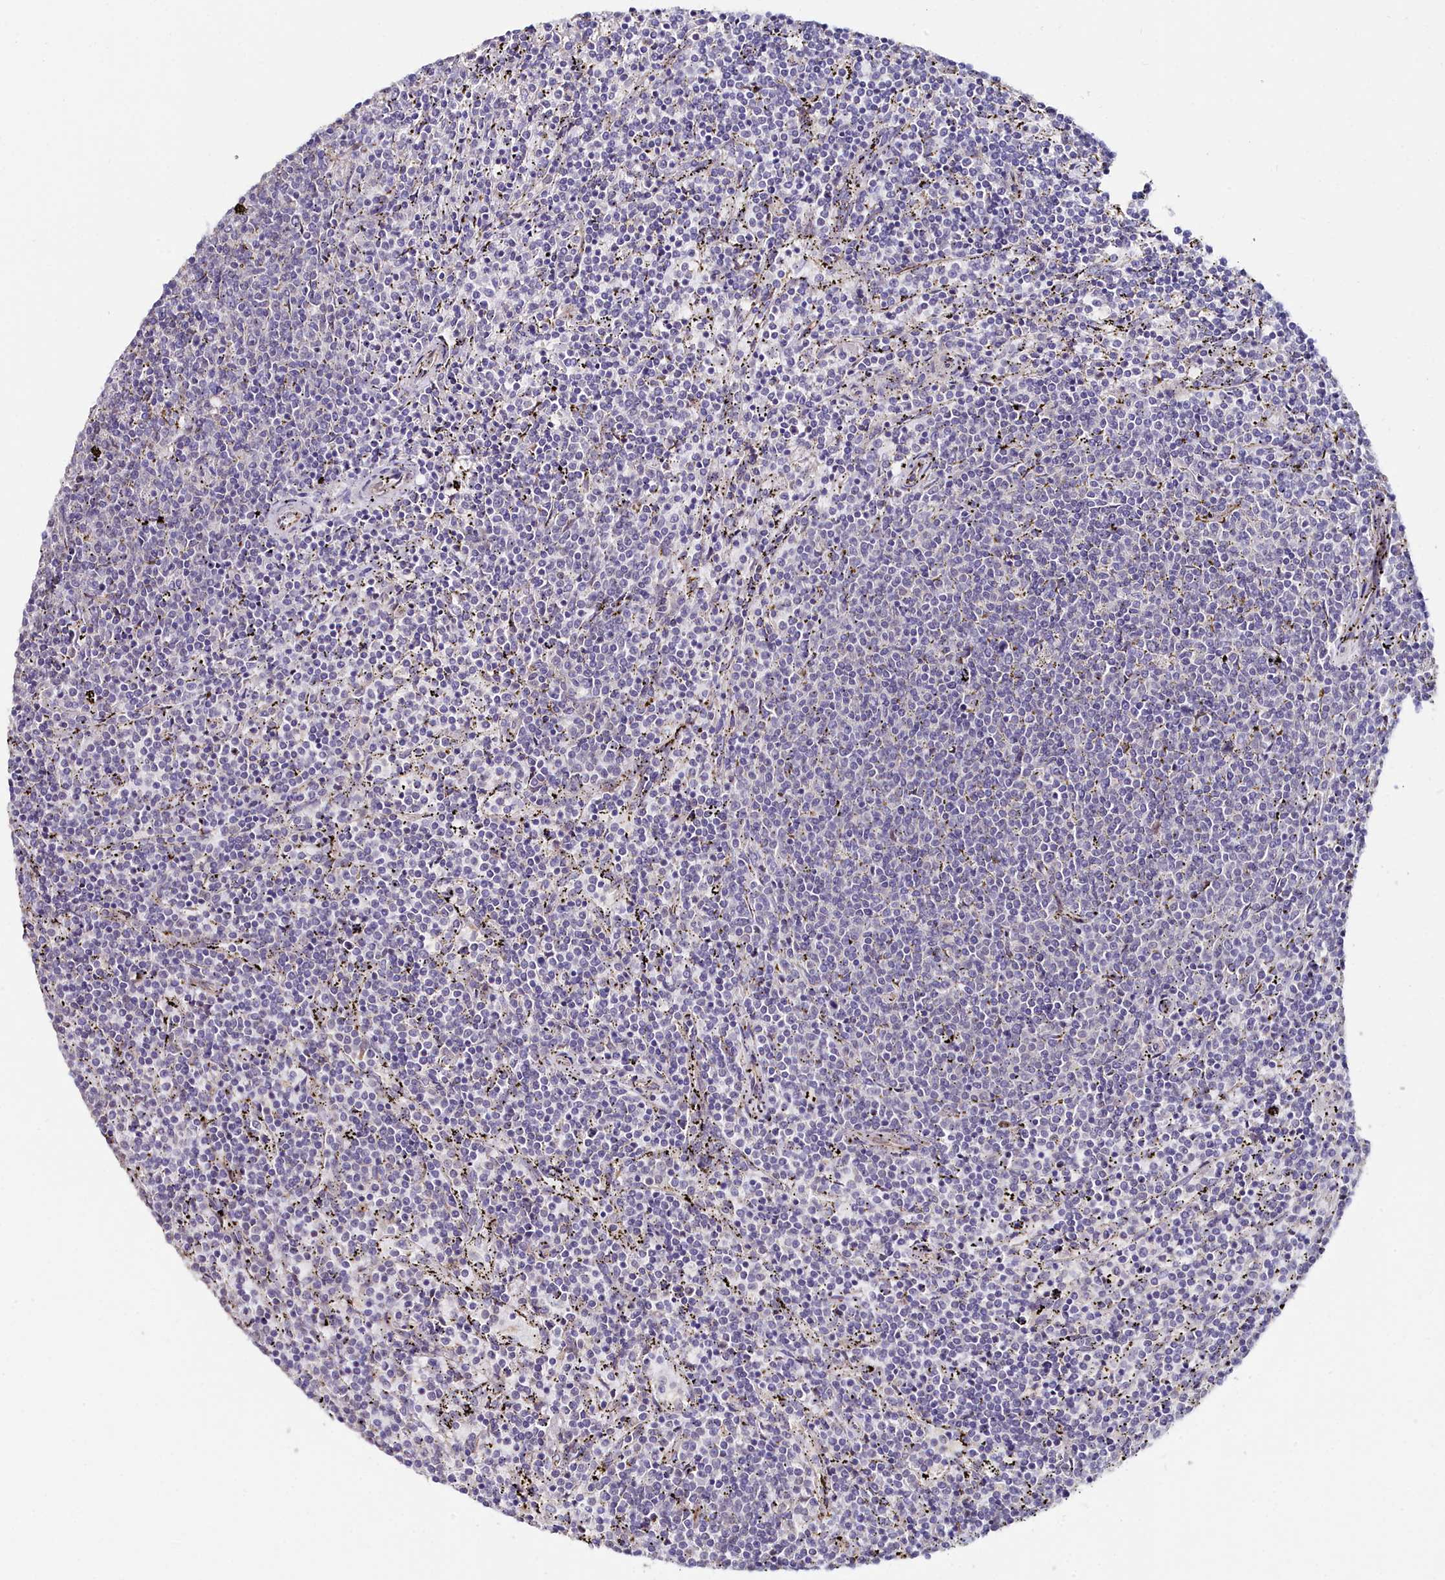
{"staining": {"intensity": "negative", "quantity": "none", "location": "none"}, "tissue": "lymphoma", "cell_type": "Tumor cells", "image_type": "cancer", "snomed": [{"axis": "morphology", "description": "Malignant lymphoma, non-Hodgkin's type, Low grade"}, {"axis": "topography", "description": "Spleen"}], "caption": "Tumor cells show no significant protein positivity in malignant lymphoma, non-Hodgkin's type (low-grade). The staining is performed using DAB brown chromogen with nuclei counter-stained in using hematoxylin.", "gene": "C4orf19", "patient": {"sex": "female", "age": 50}}